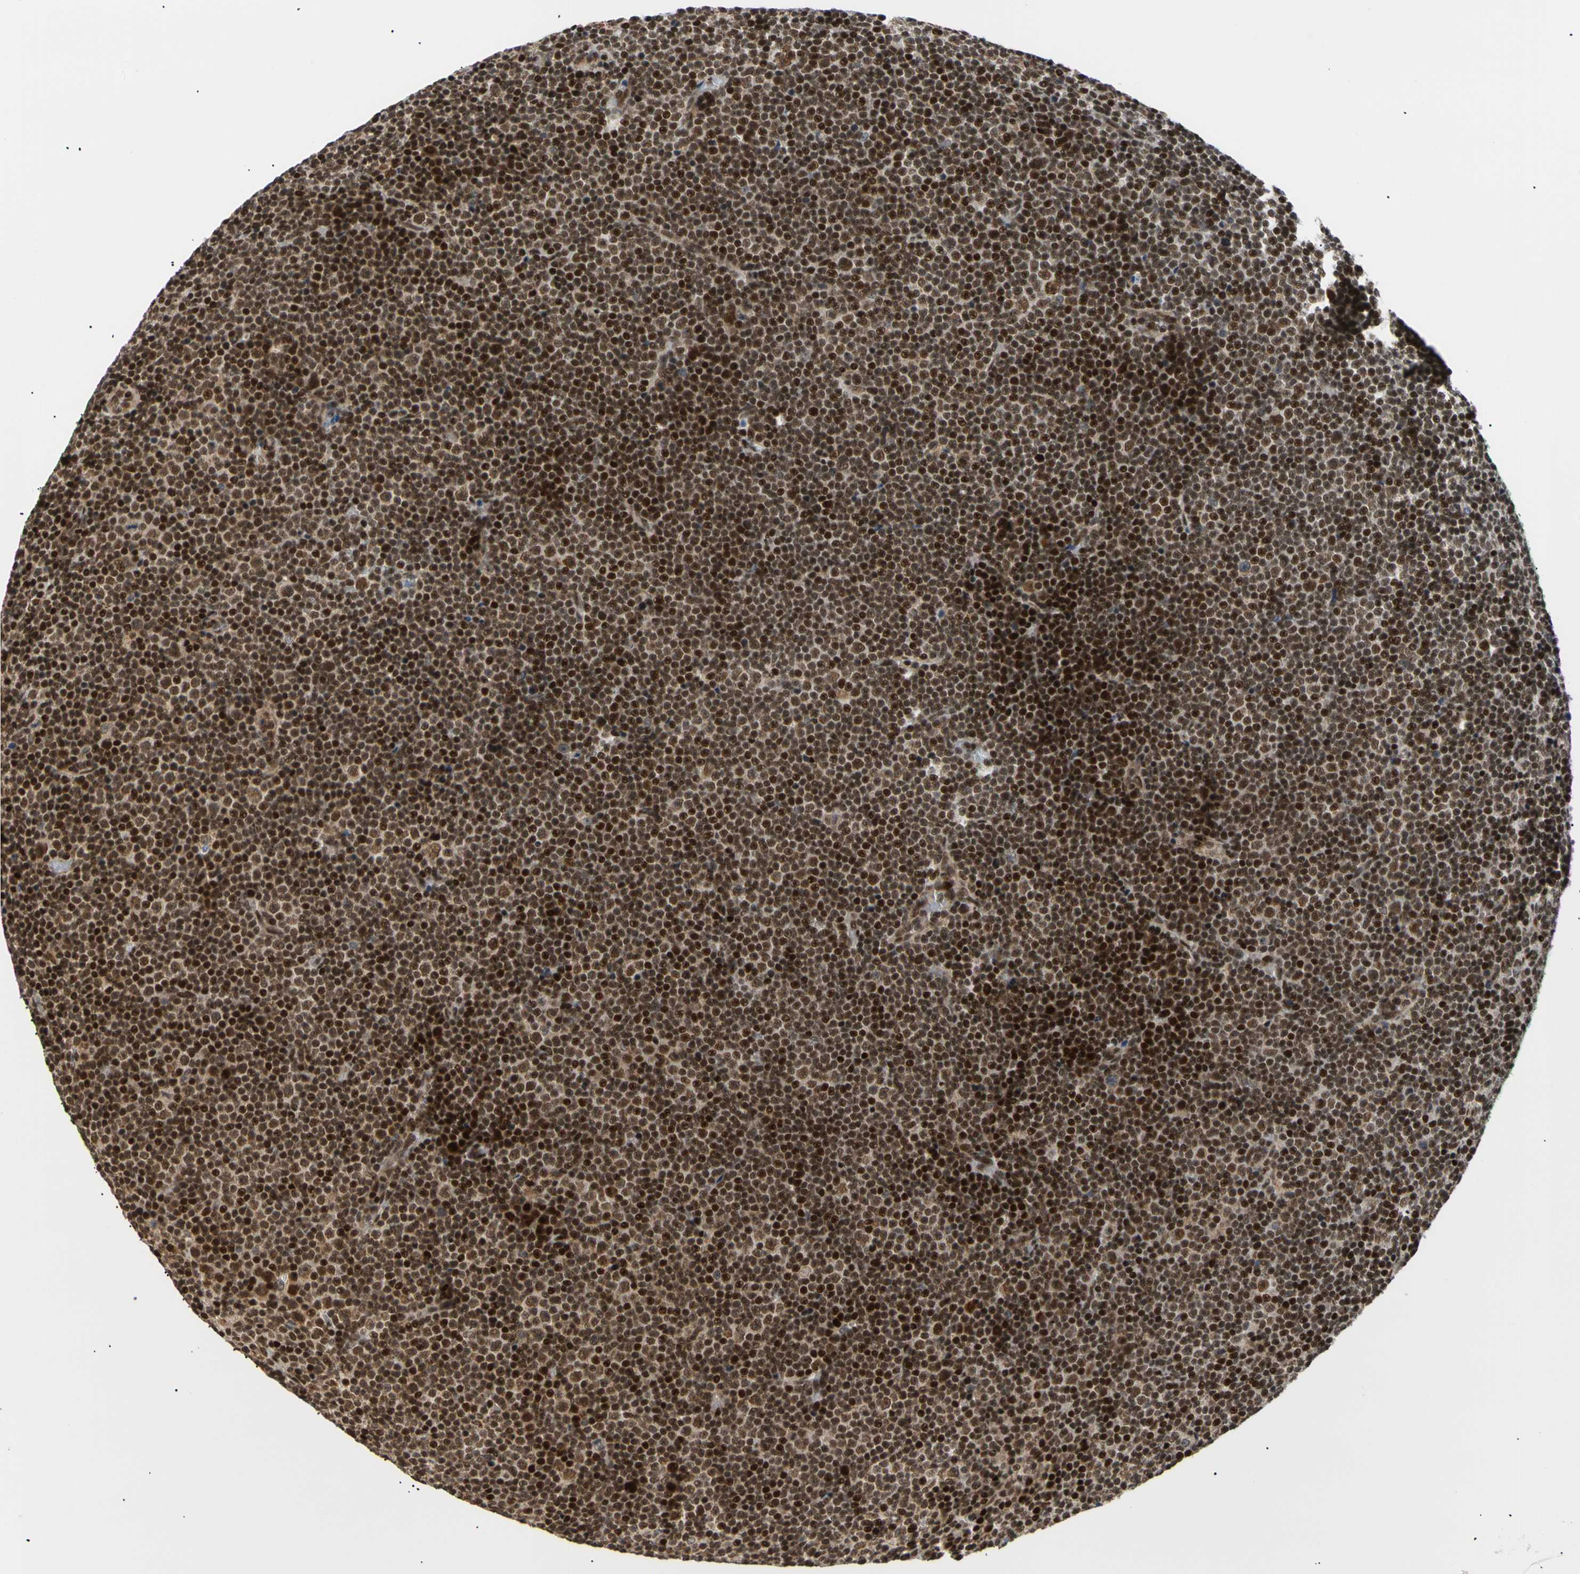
{"staining": {"intensity": "strong", "quantity": ">75%", "location": "nuclear"}, "tissue": "lymphoma", "cell_type": "Tumor cells", "image_type": "cancer", "snomed": [{"axis": "morphology", "description": "Malignant lymphoma, non-Hodgkin's type, Low grade"}, {"axis": "topography", "description": "Lymph node"}], "caption": "Immunohistochemistry (IHC) histopathology image of low-grade malignant lymphoma, non-Hodgkin's type stained for a protein (brown), which exhibits high levels of strong nuclear expression in about >75% of tumor cells.", "gene": "E2F1", "patient": {"sex": "female", "age": 67}}